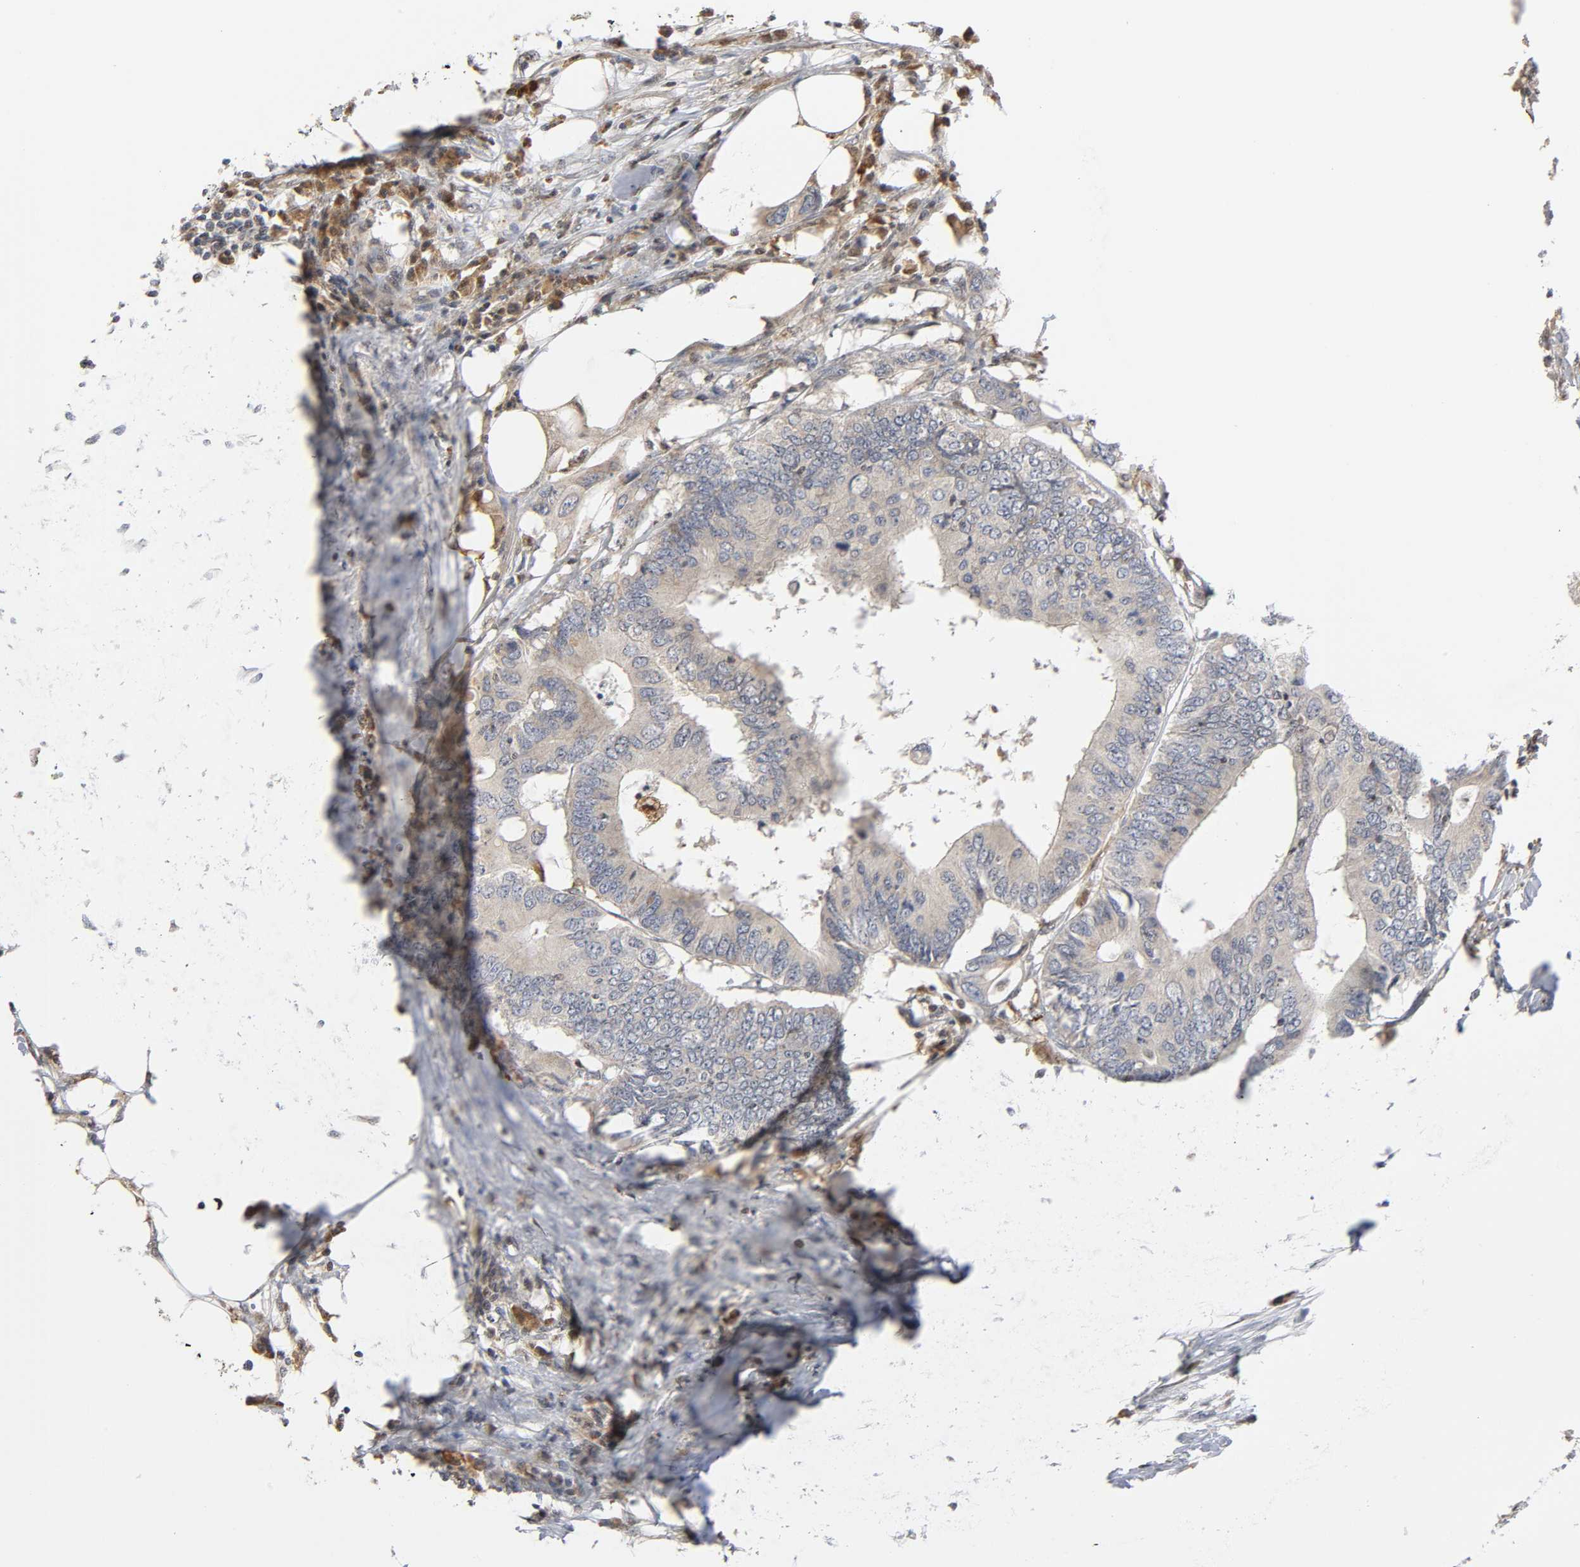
{"staining": {"intensity": "weak", "quantity": "25%-75%", "location": "cytoplasmic/membranous"}, "tissue": "colorectal cancer", "cell_type": "Tumor cells", "image_type": "cancer", "snomed": [{"axis": "morphology", "description": "Adenocarcinoma, NOS"}, {"axis": "topography", "description": "Colon"}], "caption": "Adenocarcinoma (colorectal) stained for a protein (brown) demonstrates weak cytoplasmic/membranous positive staining in about 25%-75% of tumor cells.", "gene": "KAT2B", "patient": {"sex": "male", "age": 71}}